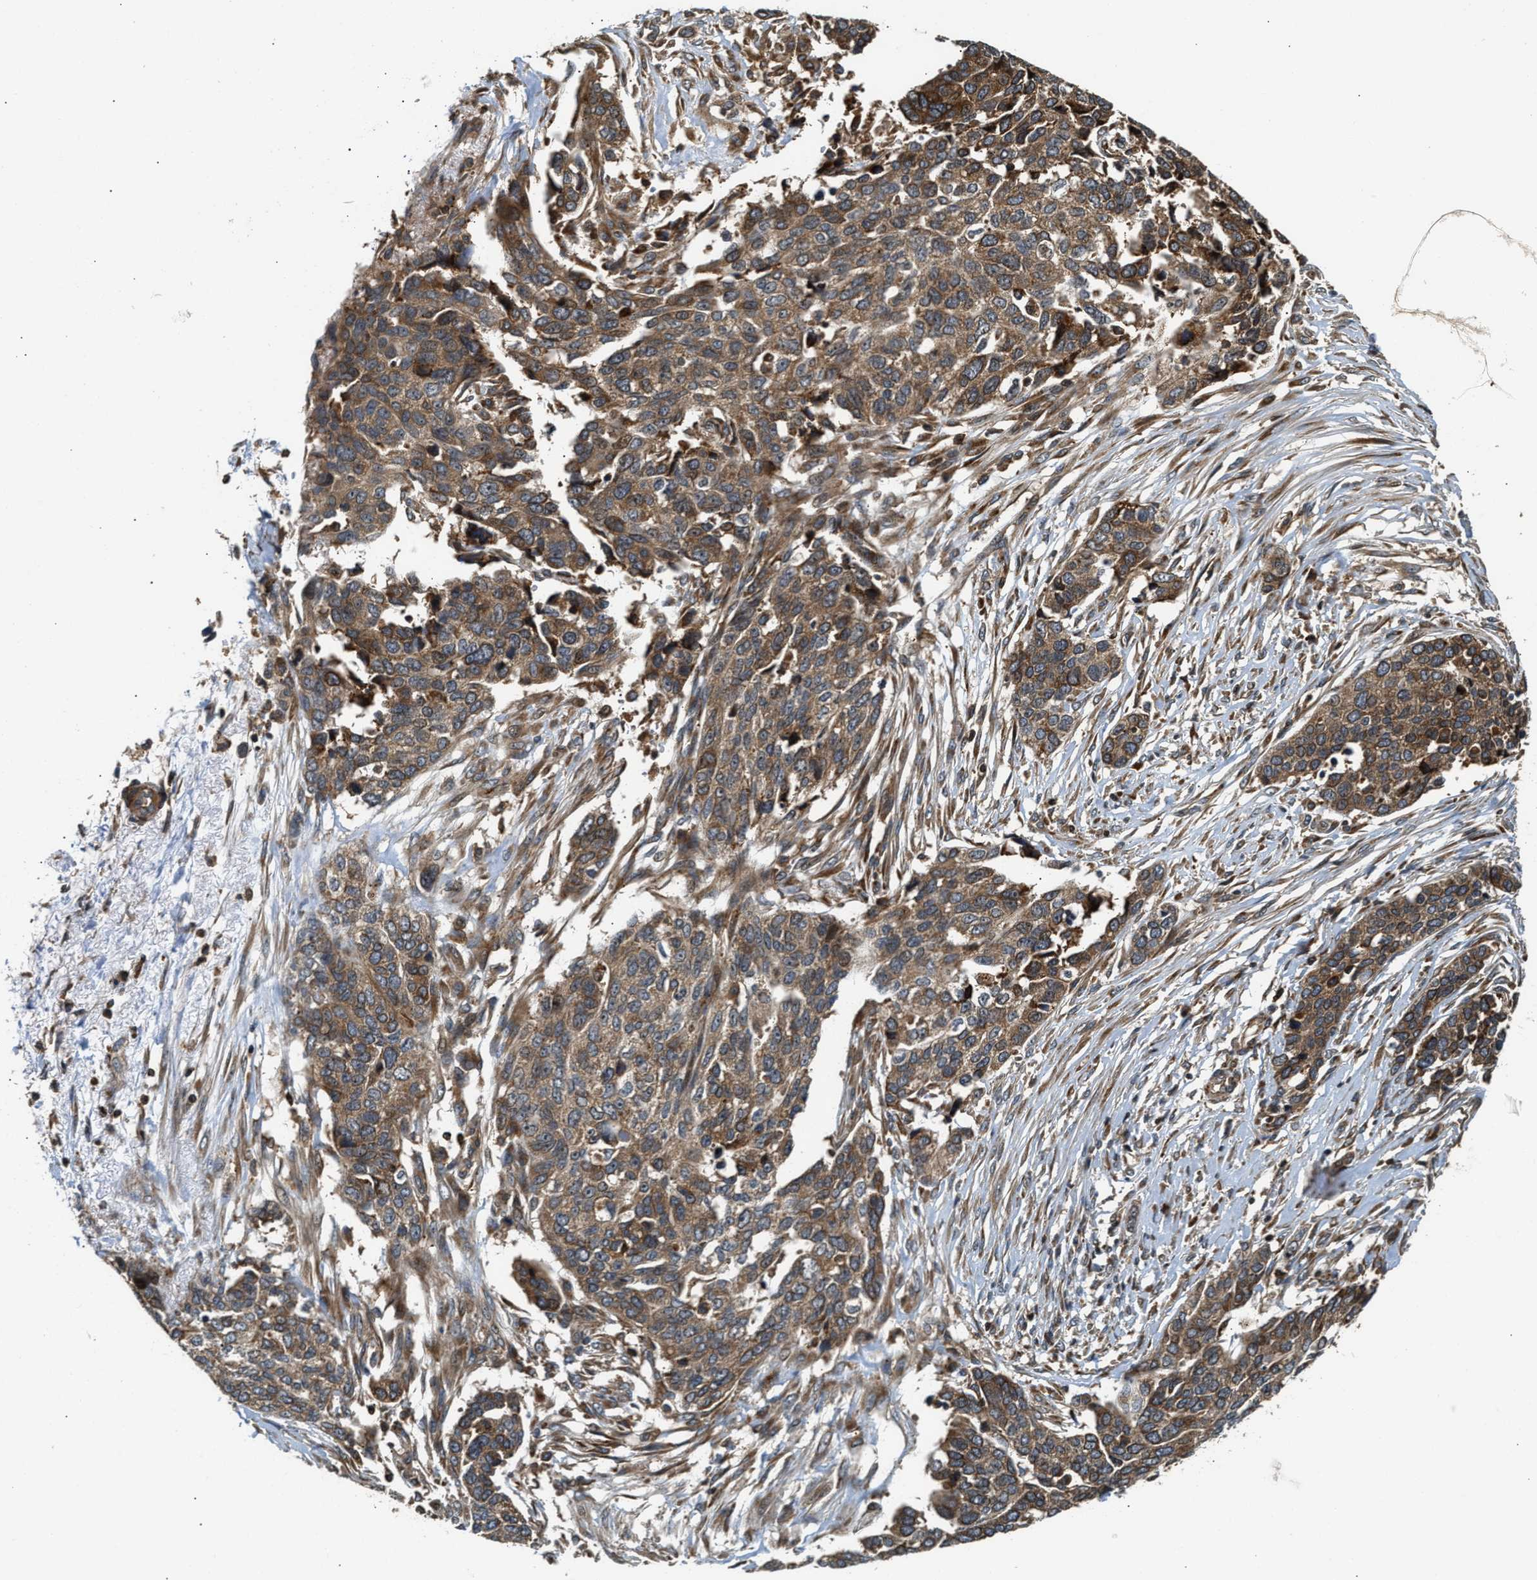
{"staining": {"intensity": "moderate", "quantity": ">75%", "location": "cytoplasmic/membranous,nuclear"}, "tissue": "ovarian cancer", "cell_type": "Tumor cells", "image_type": "cancer", "snomed": [{"axis": "morphology", "description": "Cystadenocarcinoma, serous, NOS"}, {"axis": "topography", "description": "Ovary"}], "caption": "A medium amount of moderate cytoplasmic/membranous and nuclear staining is appreciated in approximately >75% of tumor cells in ovarian cancer tissue. The staining was performed using DAB to visualize the protein expression in brown, while the nuclei were stained in blue with hematoxylin (Magnification: 20x).", "gene": "SNX5", "patient": {"sex": "female", "age": 44}}